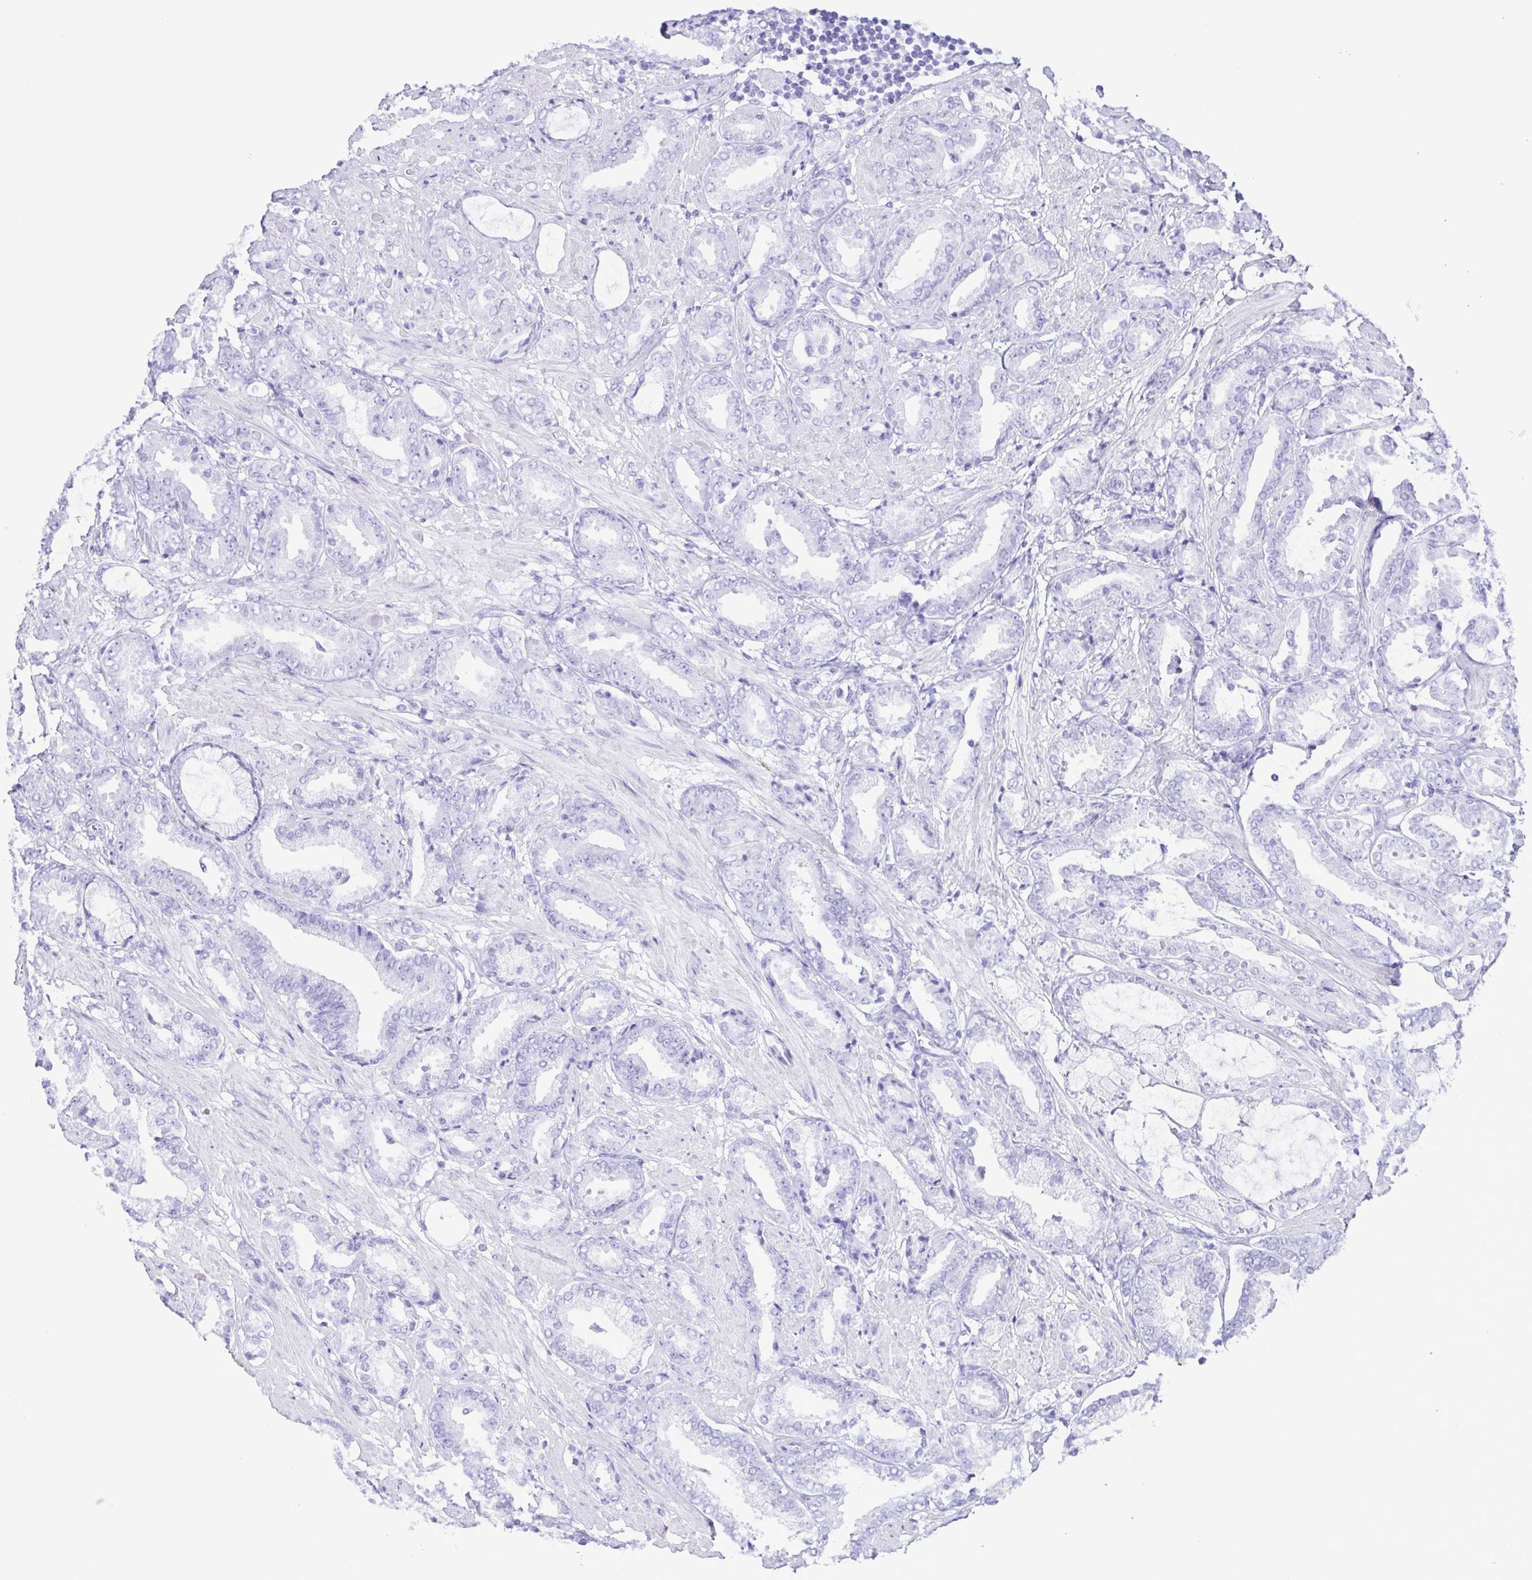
{"staining": {"intensity": "negative", "quantity": "none", "location": "none"}, "tissue": "prostate cancer", "cell_type": "Tumor cells", "image_type": "cancer", "snomed": [{"axis": "morphology", "description": "Adenocarcinoma, High grade"}, {"axis": "topography", "description": "Prostate"}], "caption": "A photomicrograph of prostate cancer (adenocarcinoma (high-grade)) stained for a protein shows no brown staining in tumor cells.", "gene": "ERP27", "patient": {"sex": "male", "age": 56}}